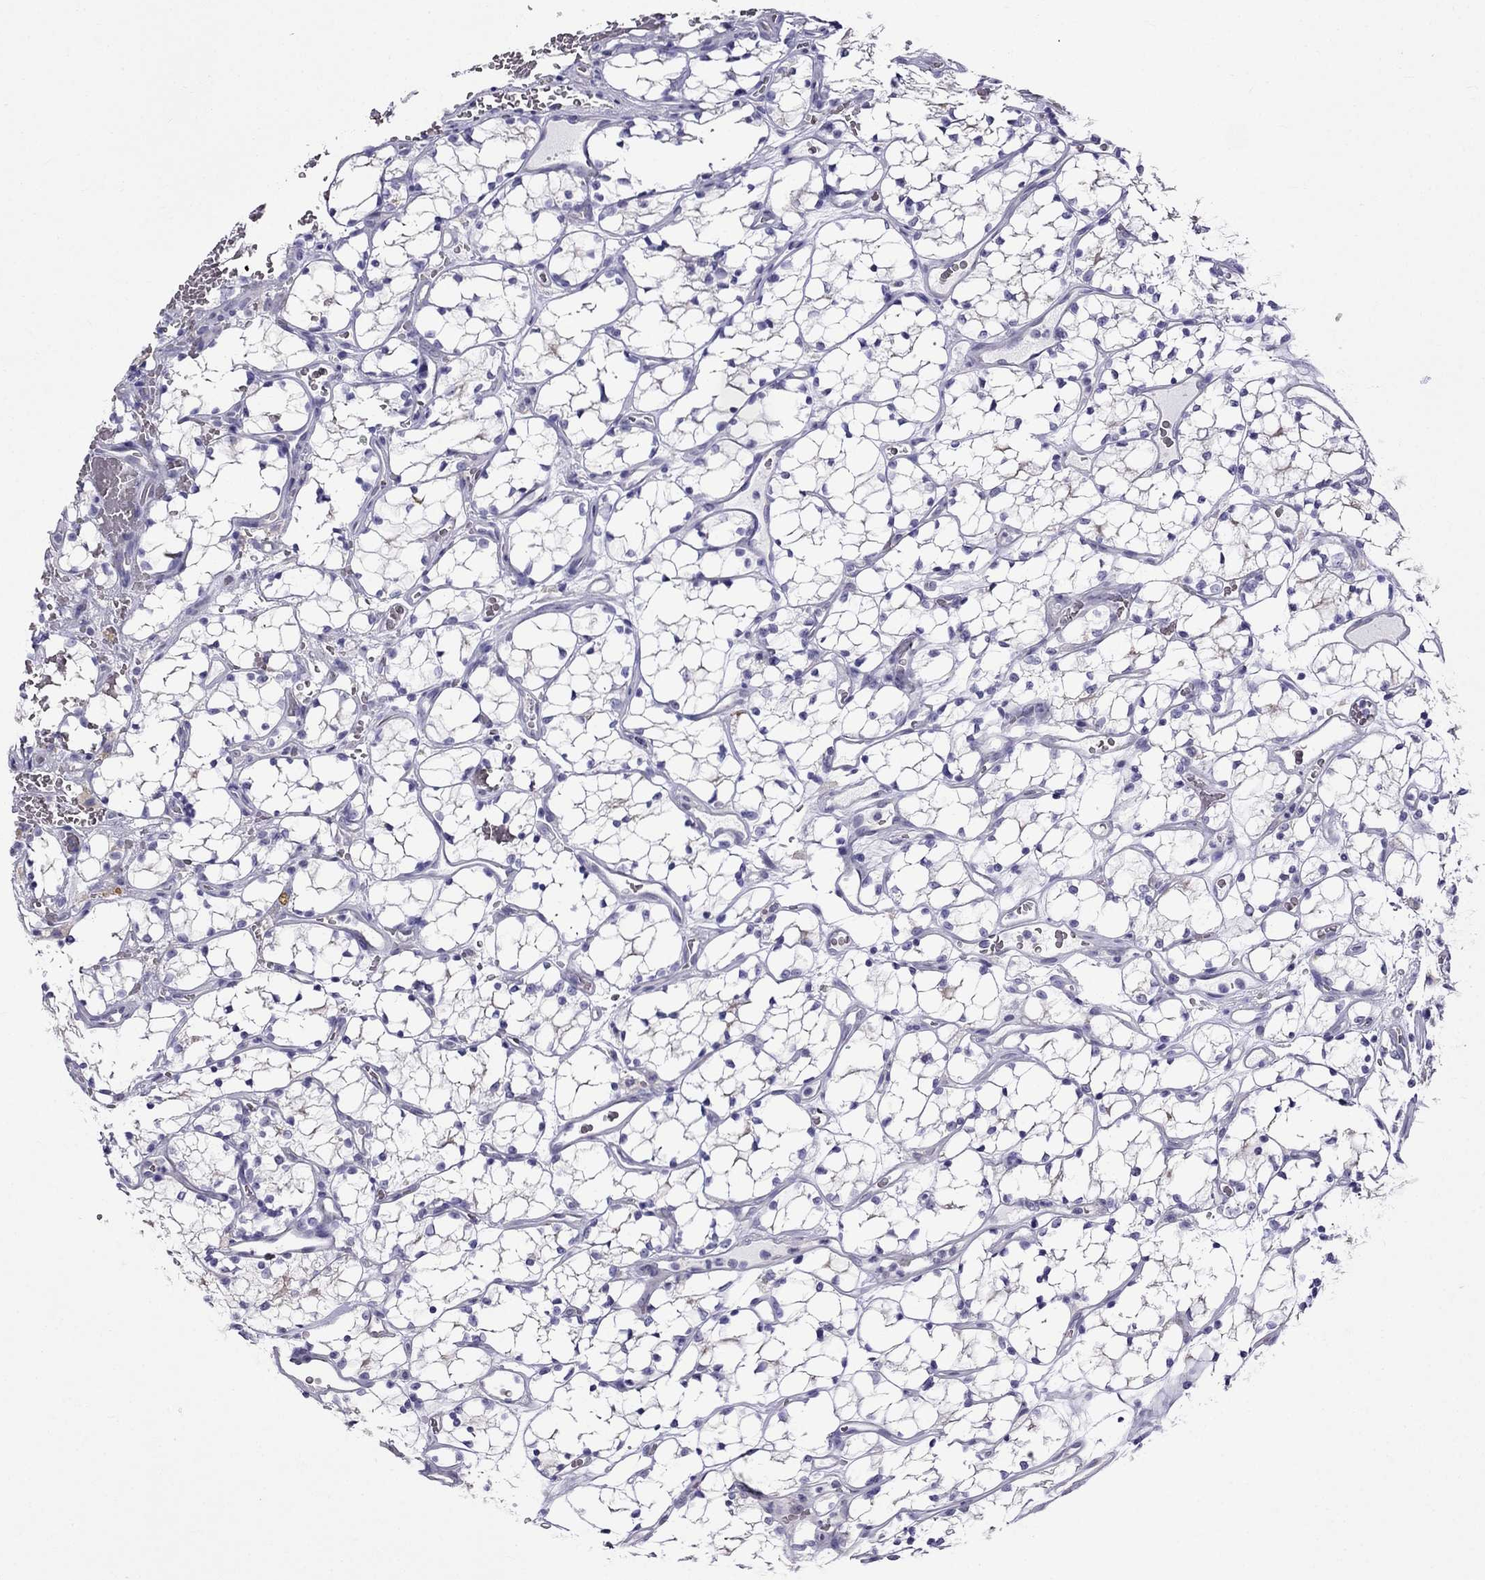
{"staining": {"intensity": "negative", "quantity": "none", "location": "none"}, "tissue": "renal cancer", "cell_type": "Tumor cells", "image_type": "cancer", "snomed": [{"axis": "morphology", "description": "Adenocarcinoma, NOS"}, {"axis": "topography", "description": "Kidney"}], "caption": "An immunohistochemistry (IHC) histopathology image of renal adenocarcinoma is shown. There is no staining in tumor cells of renal adenocarcinoma.", "gene": "MGP", "patient": {"sex": "female", "age": 69}}